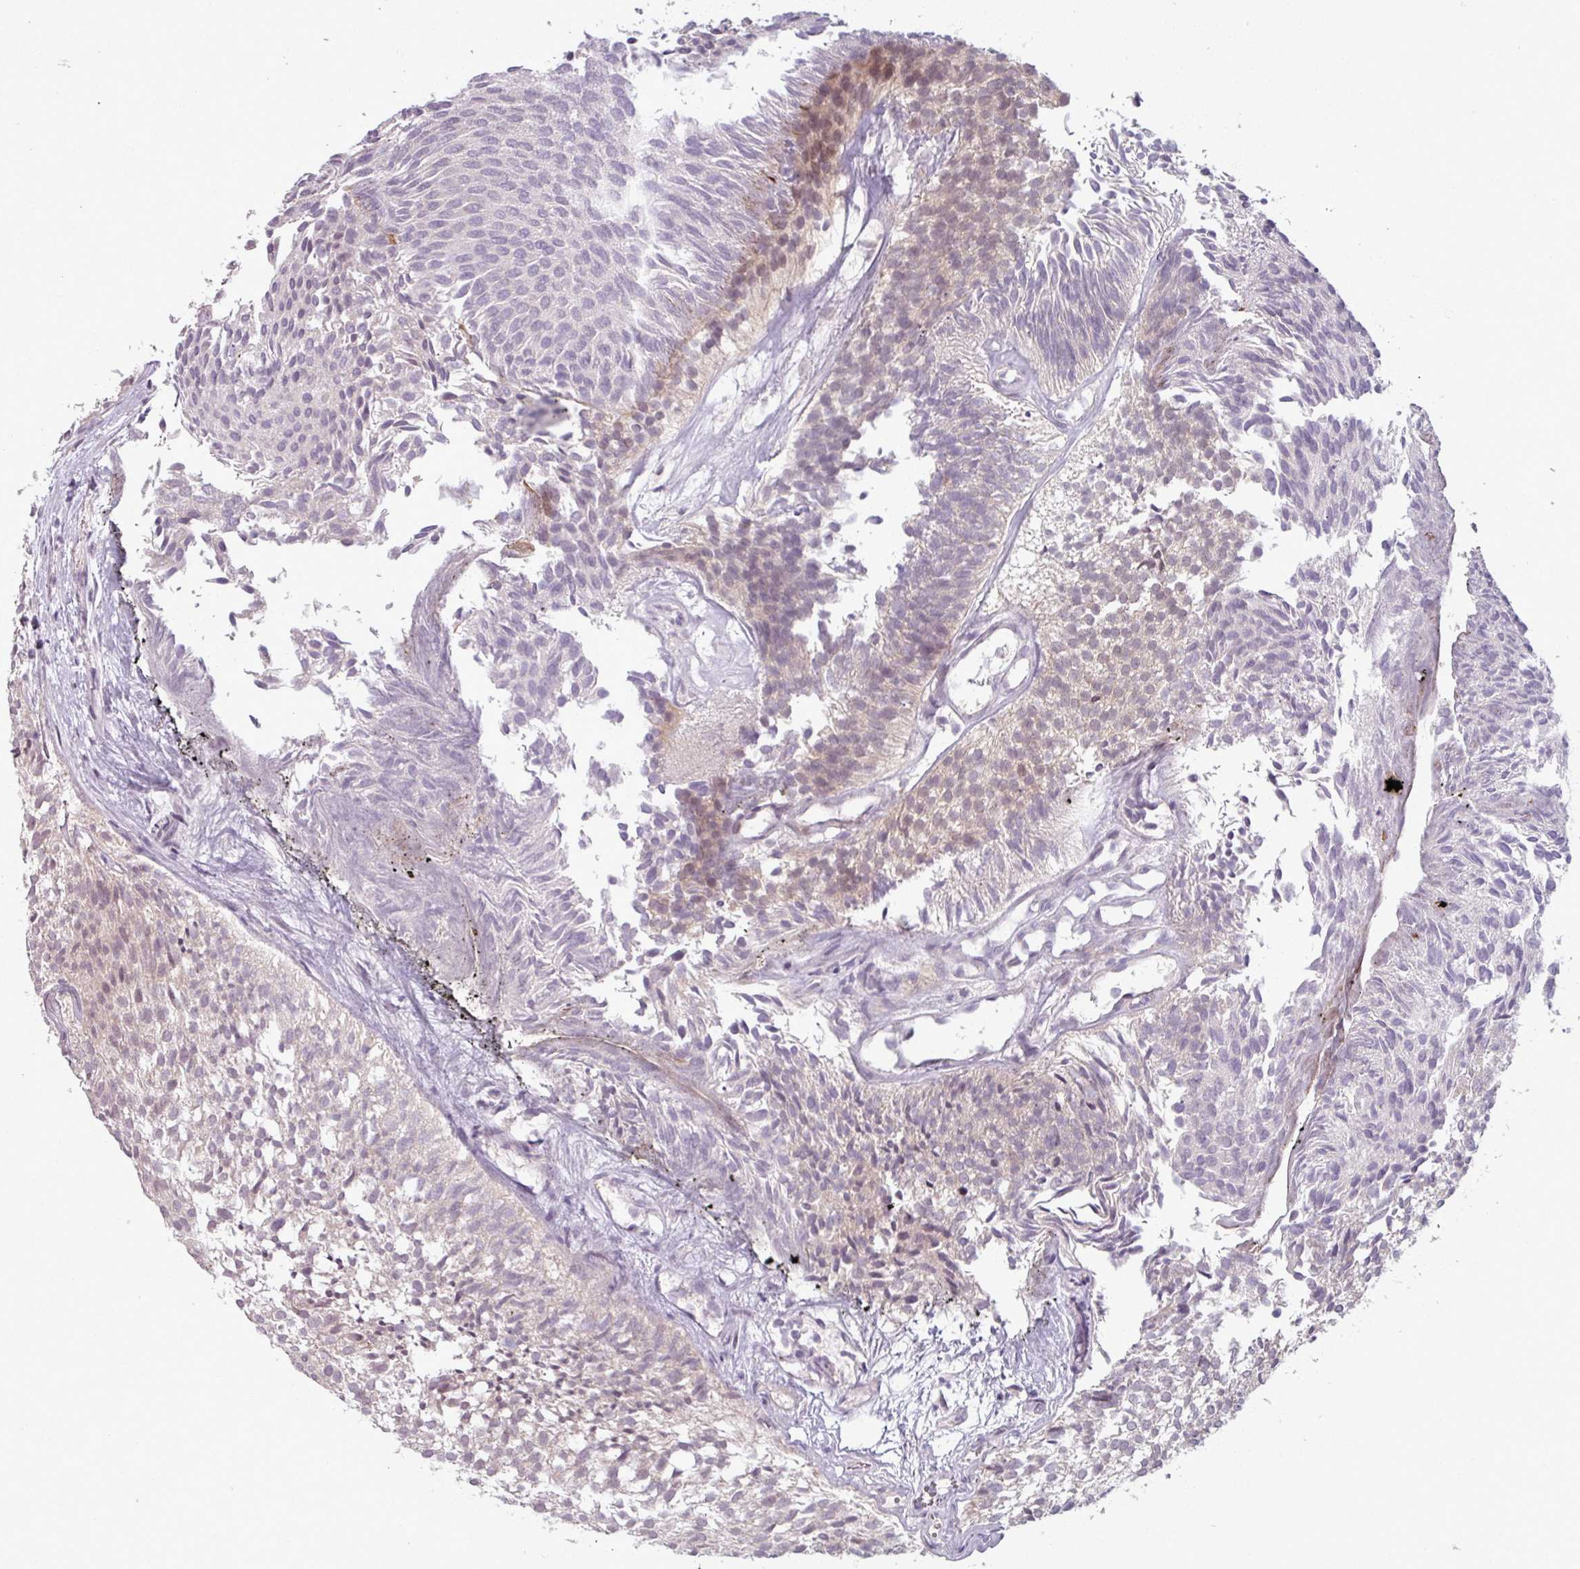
{"staining": {"intensity": "weak", "quantity": "<25%", "location": "nuclear"}, "tissue": "urothelial cancer", "cell_type": "Tumor cells", "image_type": "cancer", "snomed": [{"axis": "morphology", "description": "Urothelial carcinoma, Low grade"}, {"axis": "topography", "description": "Urinary bladder"}], "caption": "This is an immunohistochemistry micrograph of human low-grade urothelial carcinoma. There is no positivity in tumor cells.", "gene": "OGFOD3", "patient": {"sex": "male", "age": 91}}